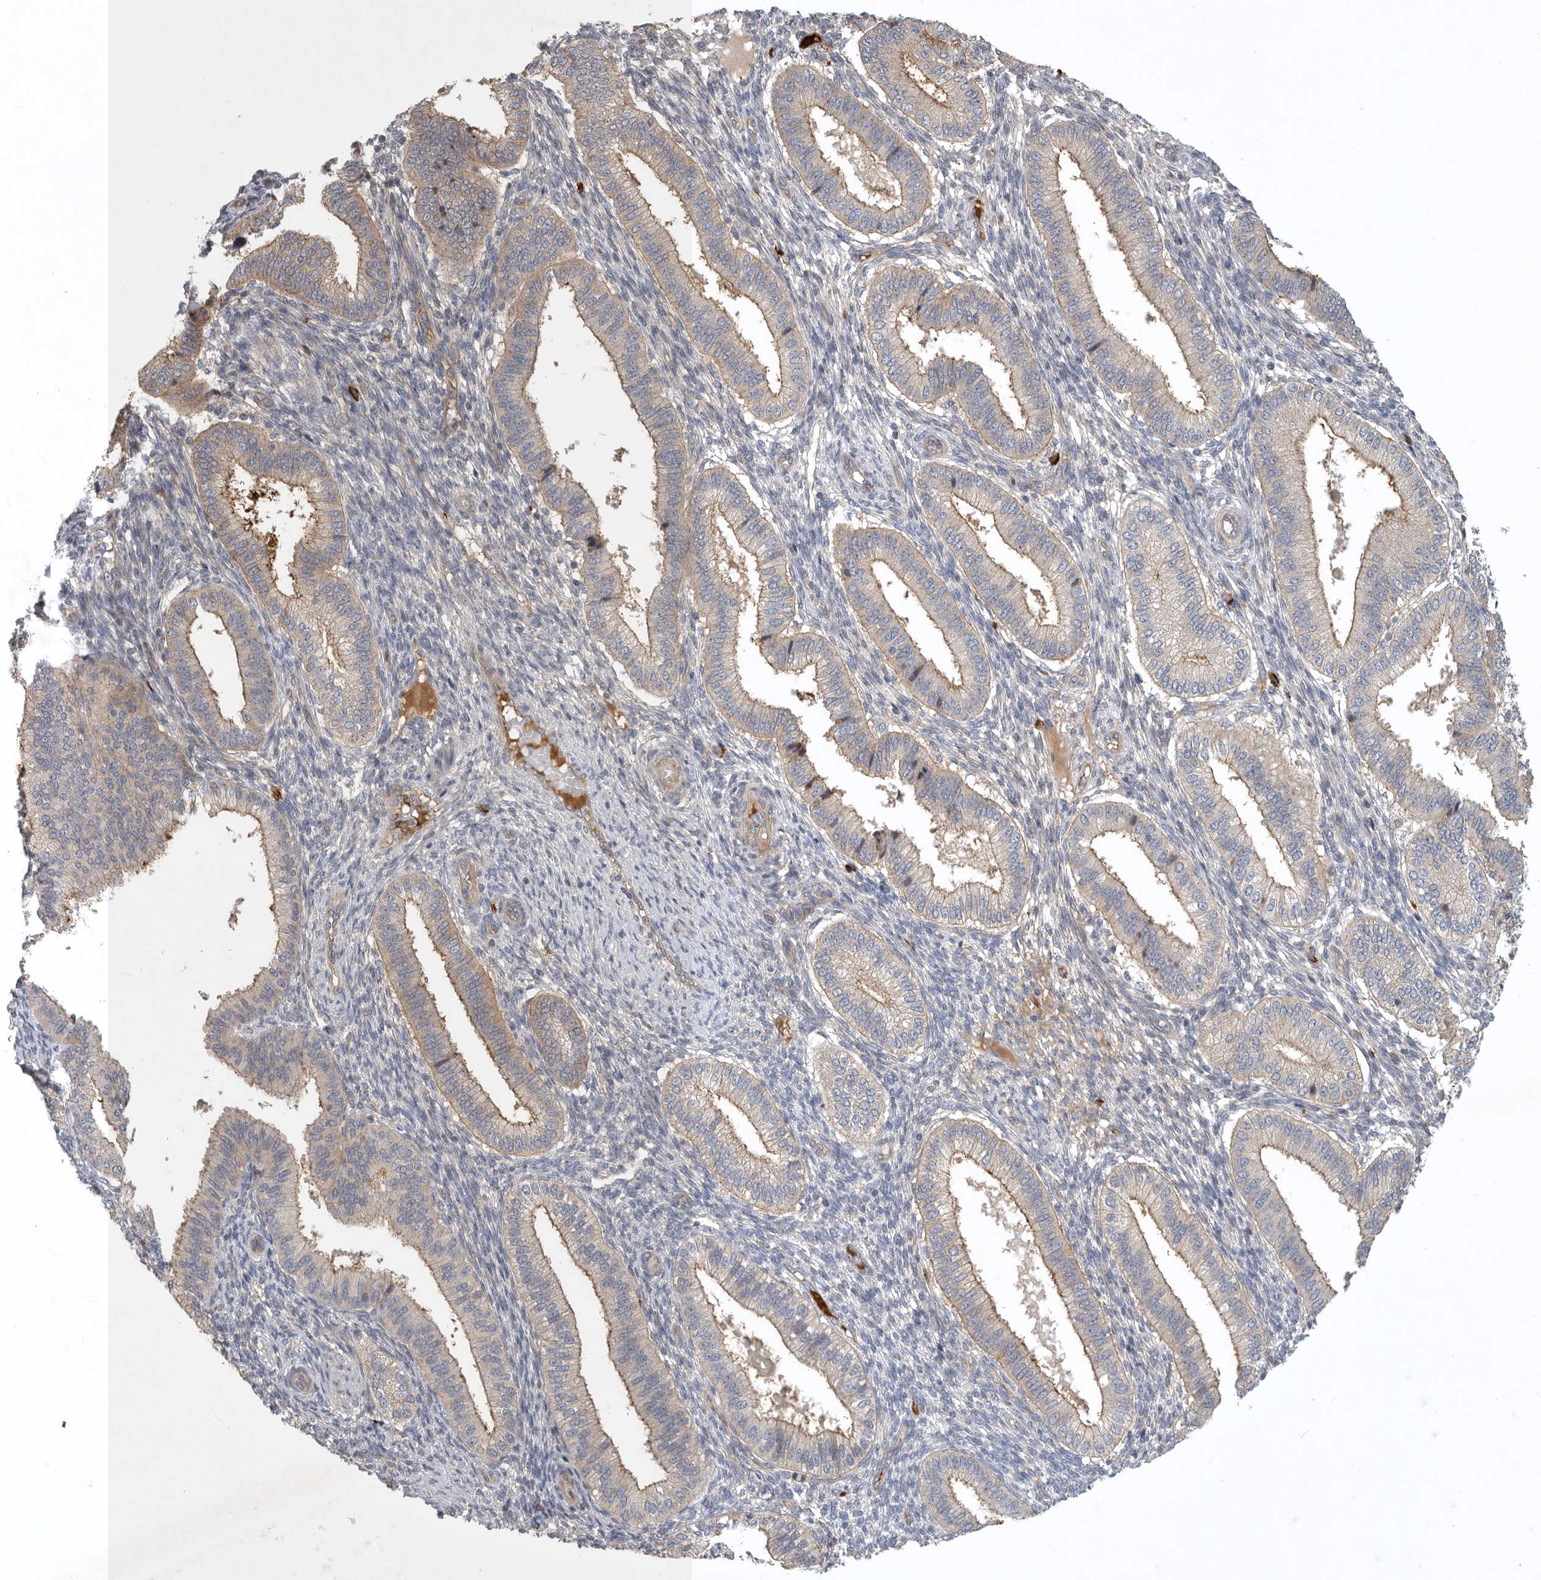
{"staining": {"intensity": "negative", "quantity": "none", "location": "none"}, "tissue": "endometrium", "cell_type": "Cells in endometrial stroma", "image_type": "normal", "snomed": [{"axis": "morphology", "description": "Normal tissue, NOS"}, {"axis": "topography", "description": "Endometrium"}], "caption": "The immunohistochemistry (IHC) photomicrograph has no significant expression in cells in endometrial stroma of endometrium. Nuclei are stained in blue.", "gene": "MLPH", "patient": {"sex": "female", "age": 39}}